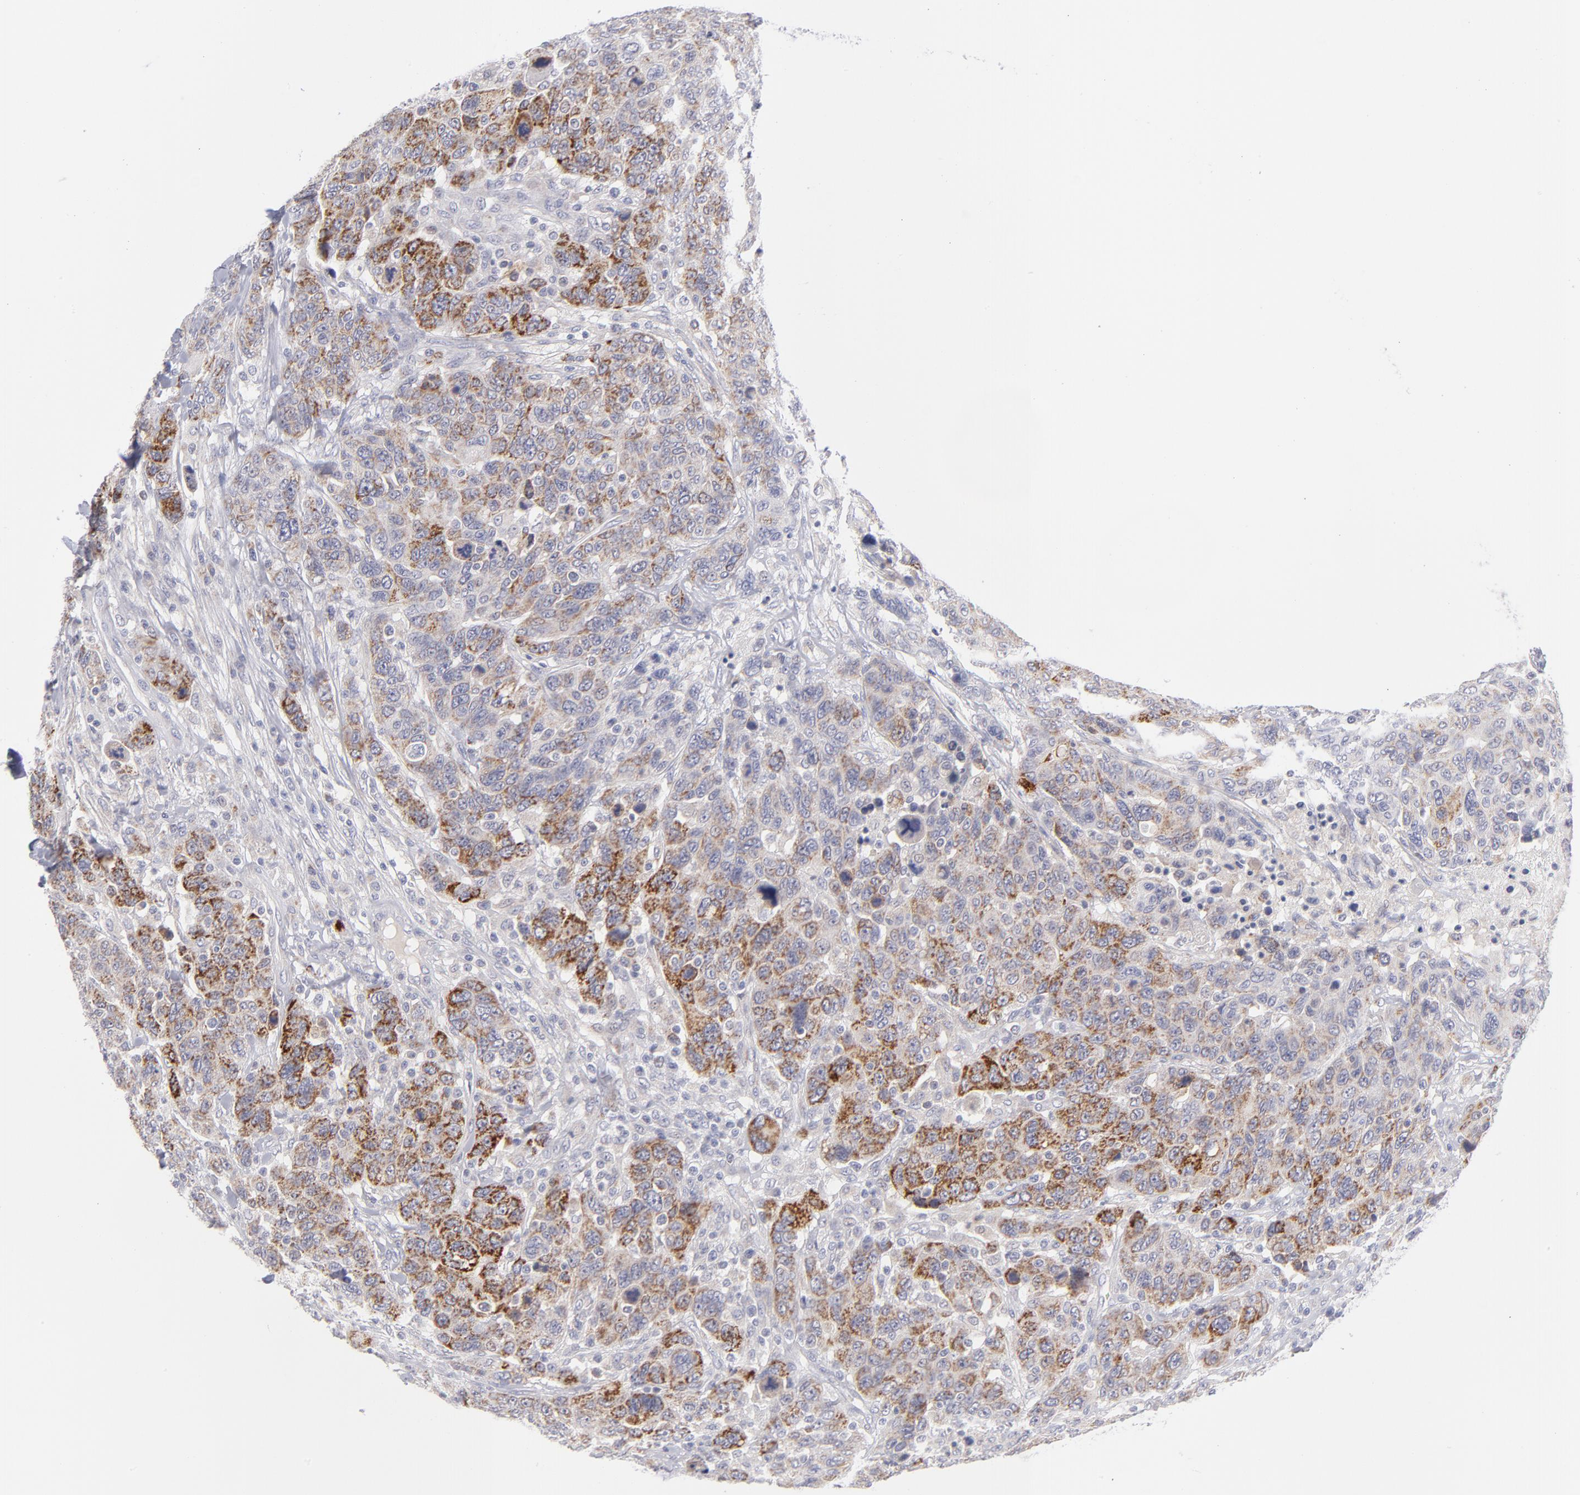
{"staining": {"intensity": "moderate", "quantity": "25%-75%", "location": "cytoplasmic/membranous"}, "tissue": "breast cancer", "cell_type": "Tumor cells", "image_type": "cancer", "snomed": [{"axis": "morphology", "description": "Duct carcinoma"}, {"axis": "topography", "description": "Breast"}], "caption": "The histopathology image demonstrates immunohistochemical staining of breast intraductal carcinoma. There is moderate cytoplasmic/membranous expression is identified in about 25%-75% of tumor cells. The protein of interest is shown in brown color, while the nuclei are stained blue.", "gene": "MTHFD2", "patient": {"sex": "female", "age": 37}}